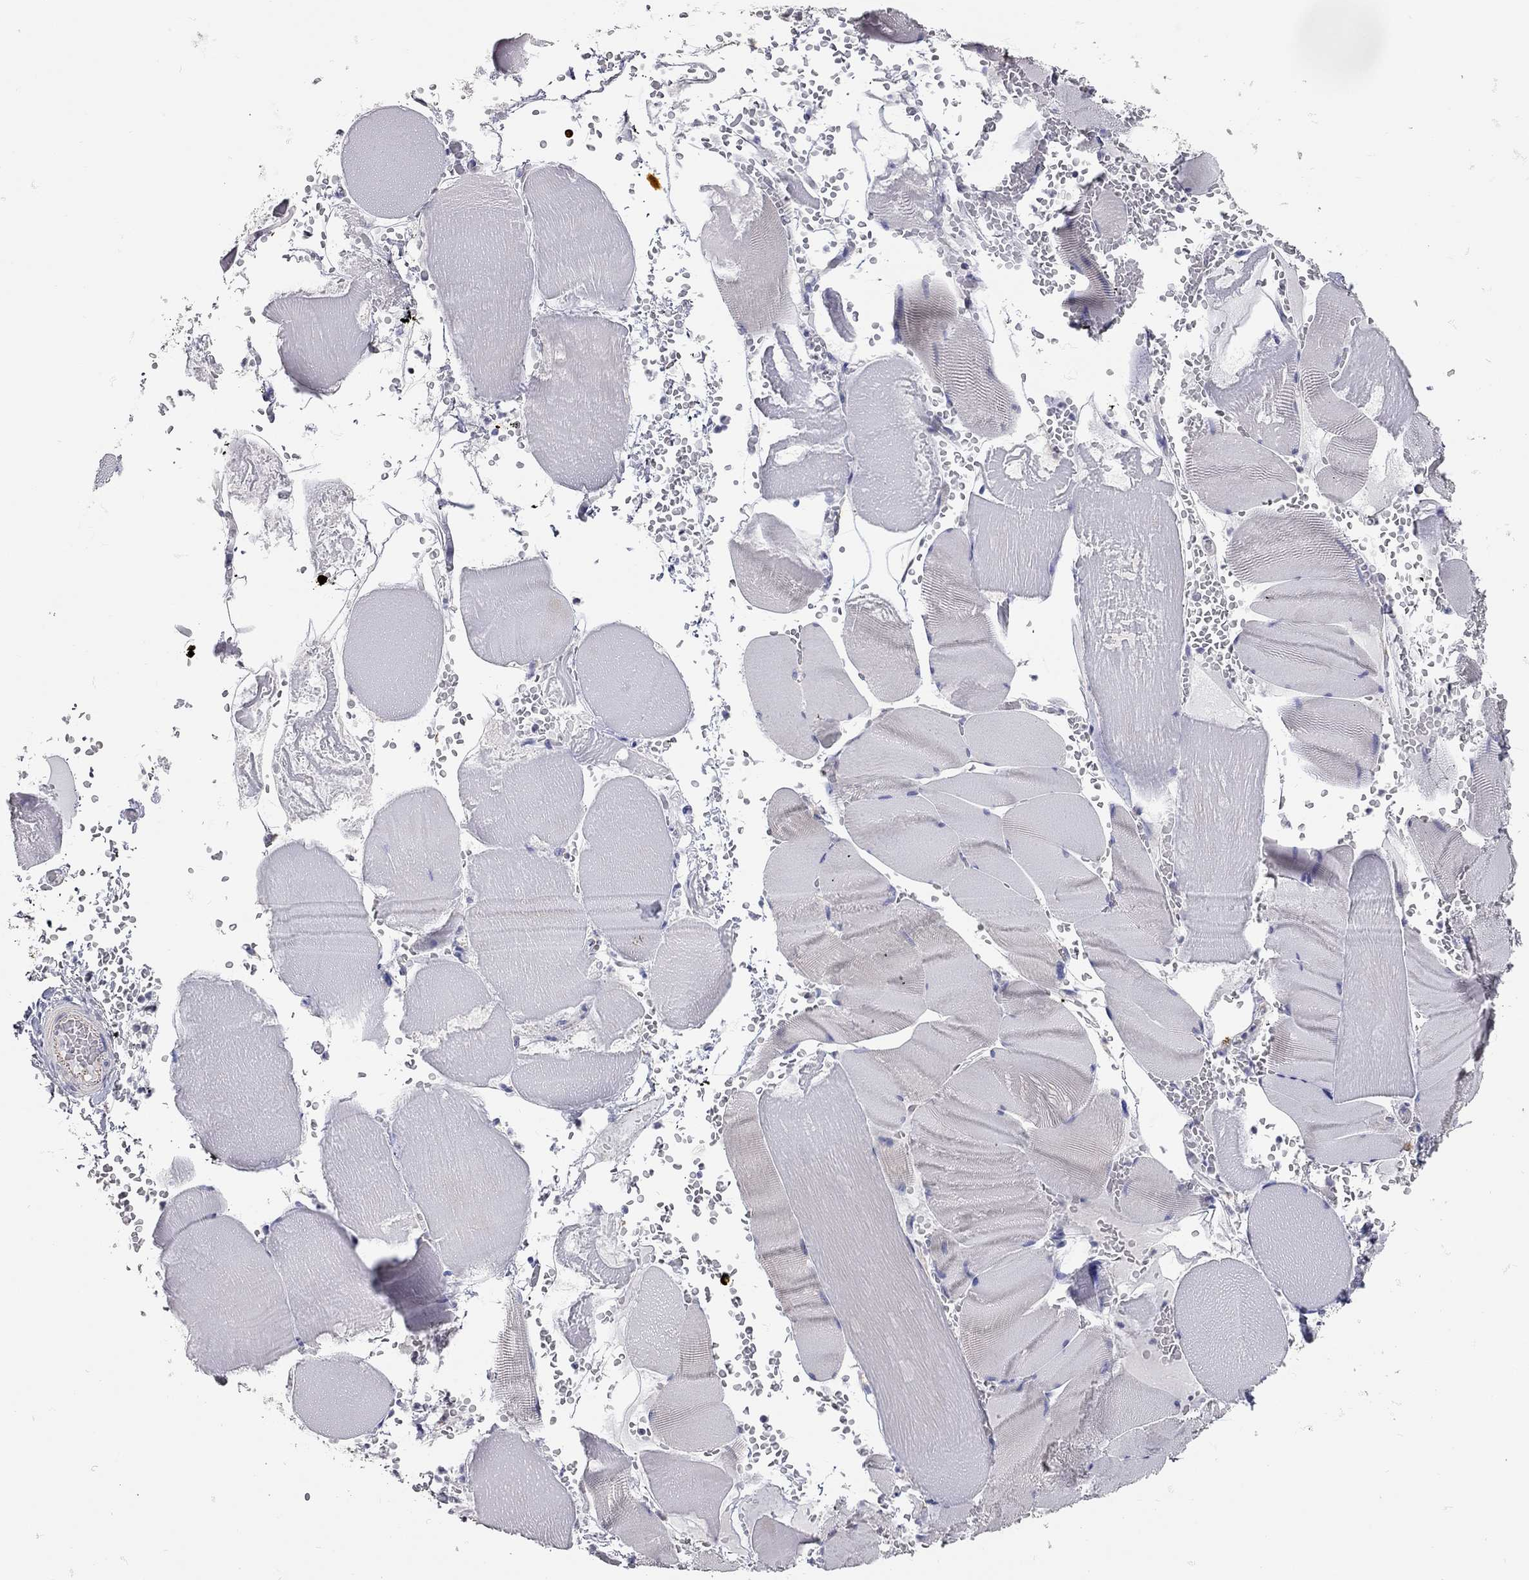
{"staining": {"intensity": "negative", "quantity": "none", "location": "none"}, "tissue": "skeletal muscle", "cell_type": "Myocytes", "image_type": "normal", "snomed": [{"axis": "morphology", "description": "Normal tissue, NOS"}, {"axis": "topography", "description": "Skeletal muscle"}], "caption": "A photomicrograph of human skeletal muscle is negative for staining in myocytes.", "gene": "C10orf90", "patient": {"sex": "male", "age": 56}}